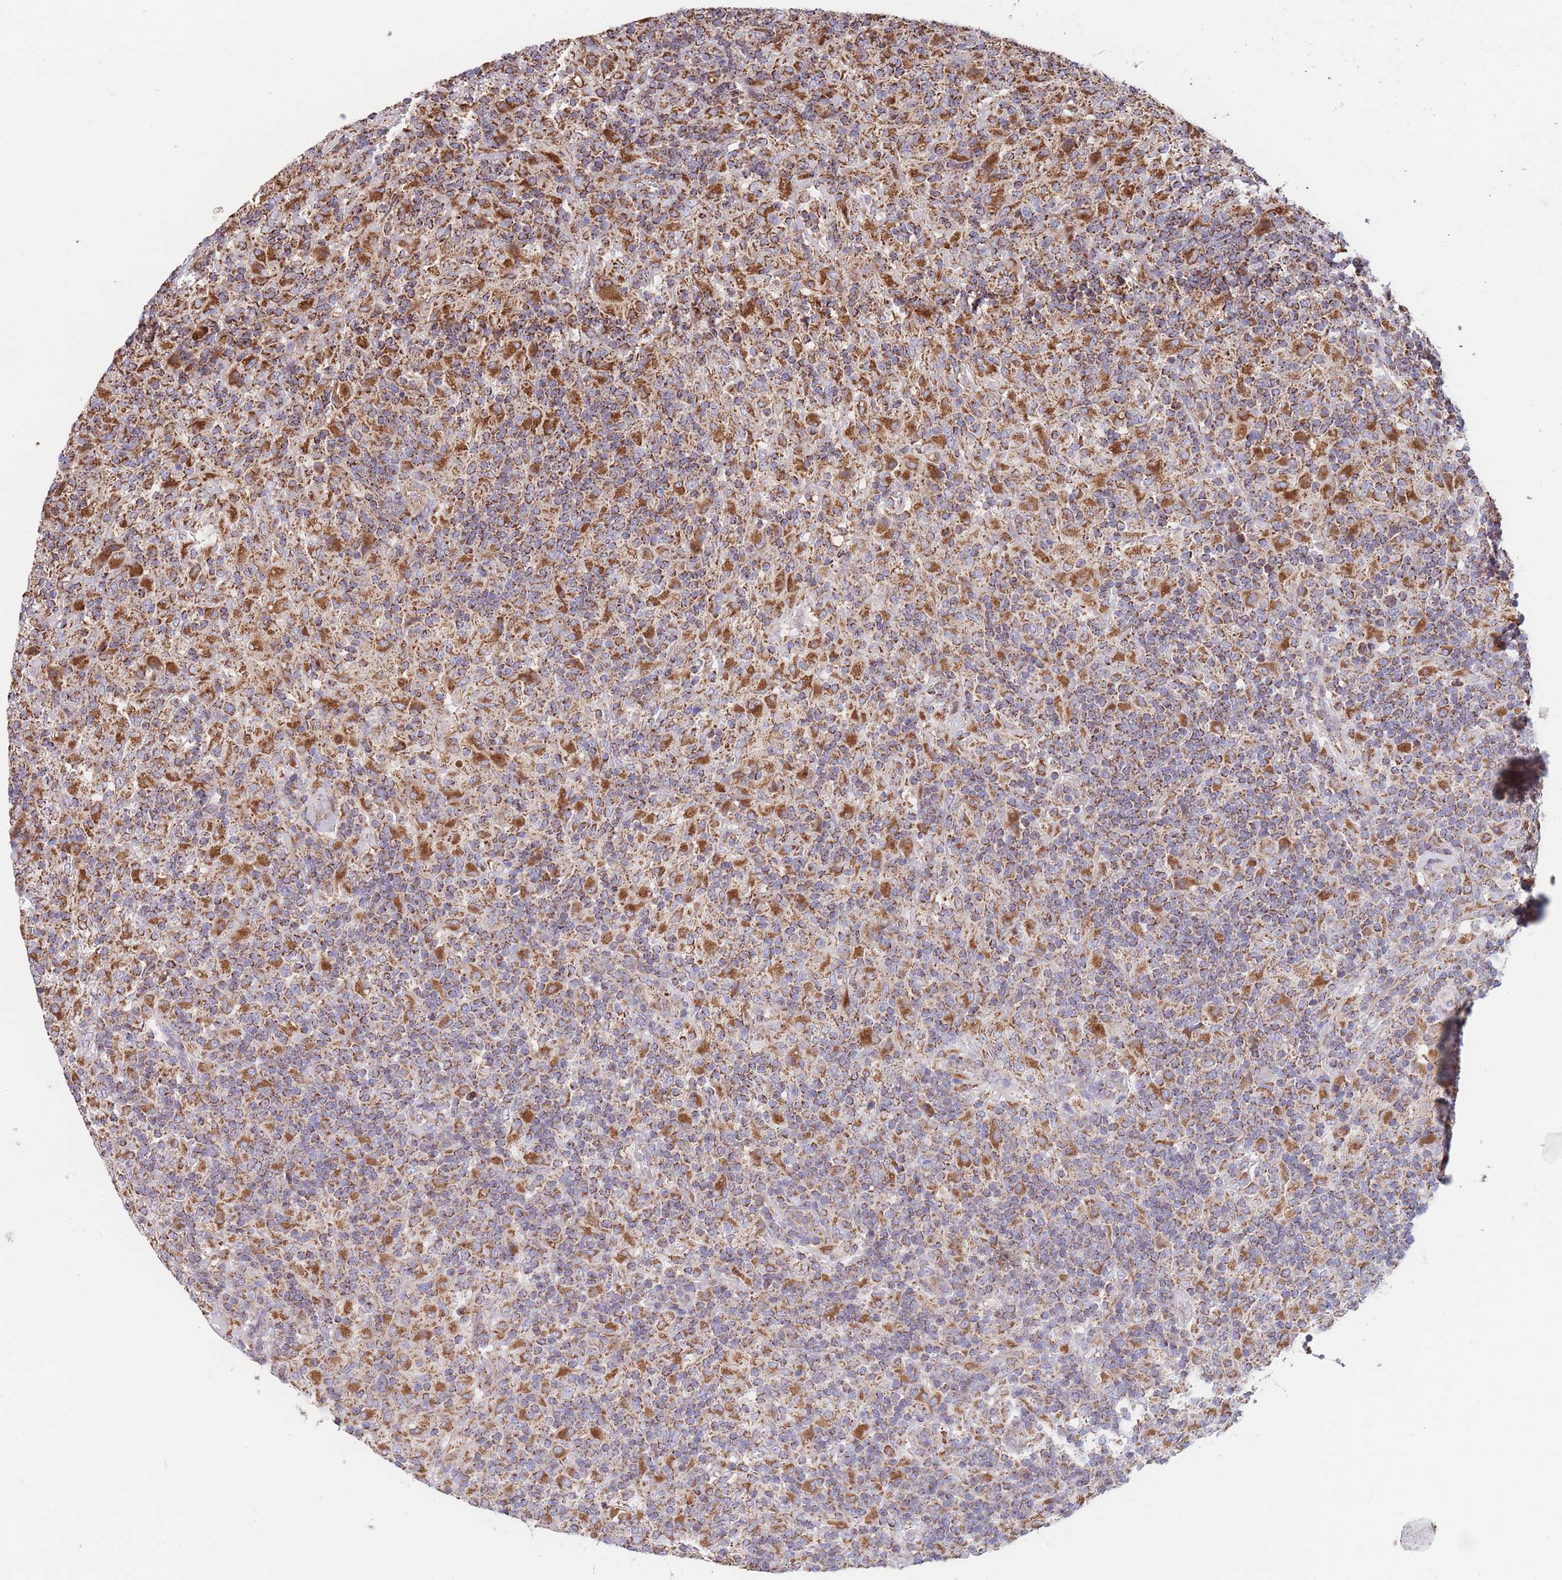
{"staining": {"intensity": "moderate", "quantity": ">75%", "location": "cytoplasmic/membranous"}, "tissue": "lymphoma", "cell_type": "Tumor cells", "image_type": "cancer", "snomed": [{"axis": "morphology", "description": "Hodgkin's disease, NOS"}, {"axis": "topography", "description": "Lymph node"}], "caption": "Immunohistochemistry (IHC) of human lymphoma reveals medium levels of moderate cytoplasmic/membranous positivity in approximately >75% of tumor cells.", "gene": "FKBP8", "patient": {"sex": "male", "age": 70}}